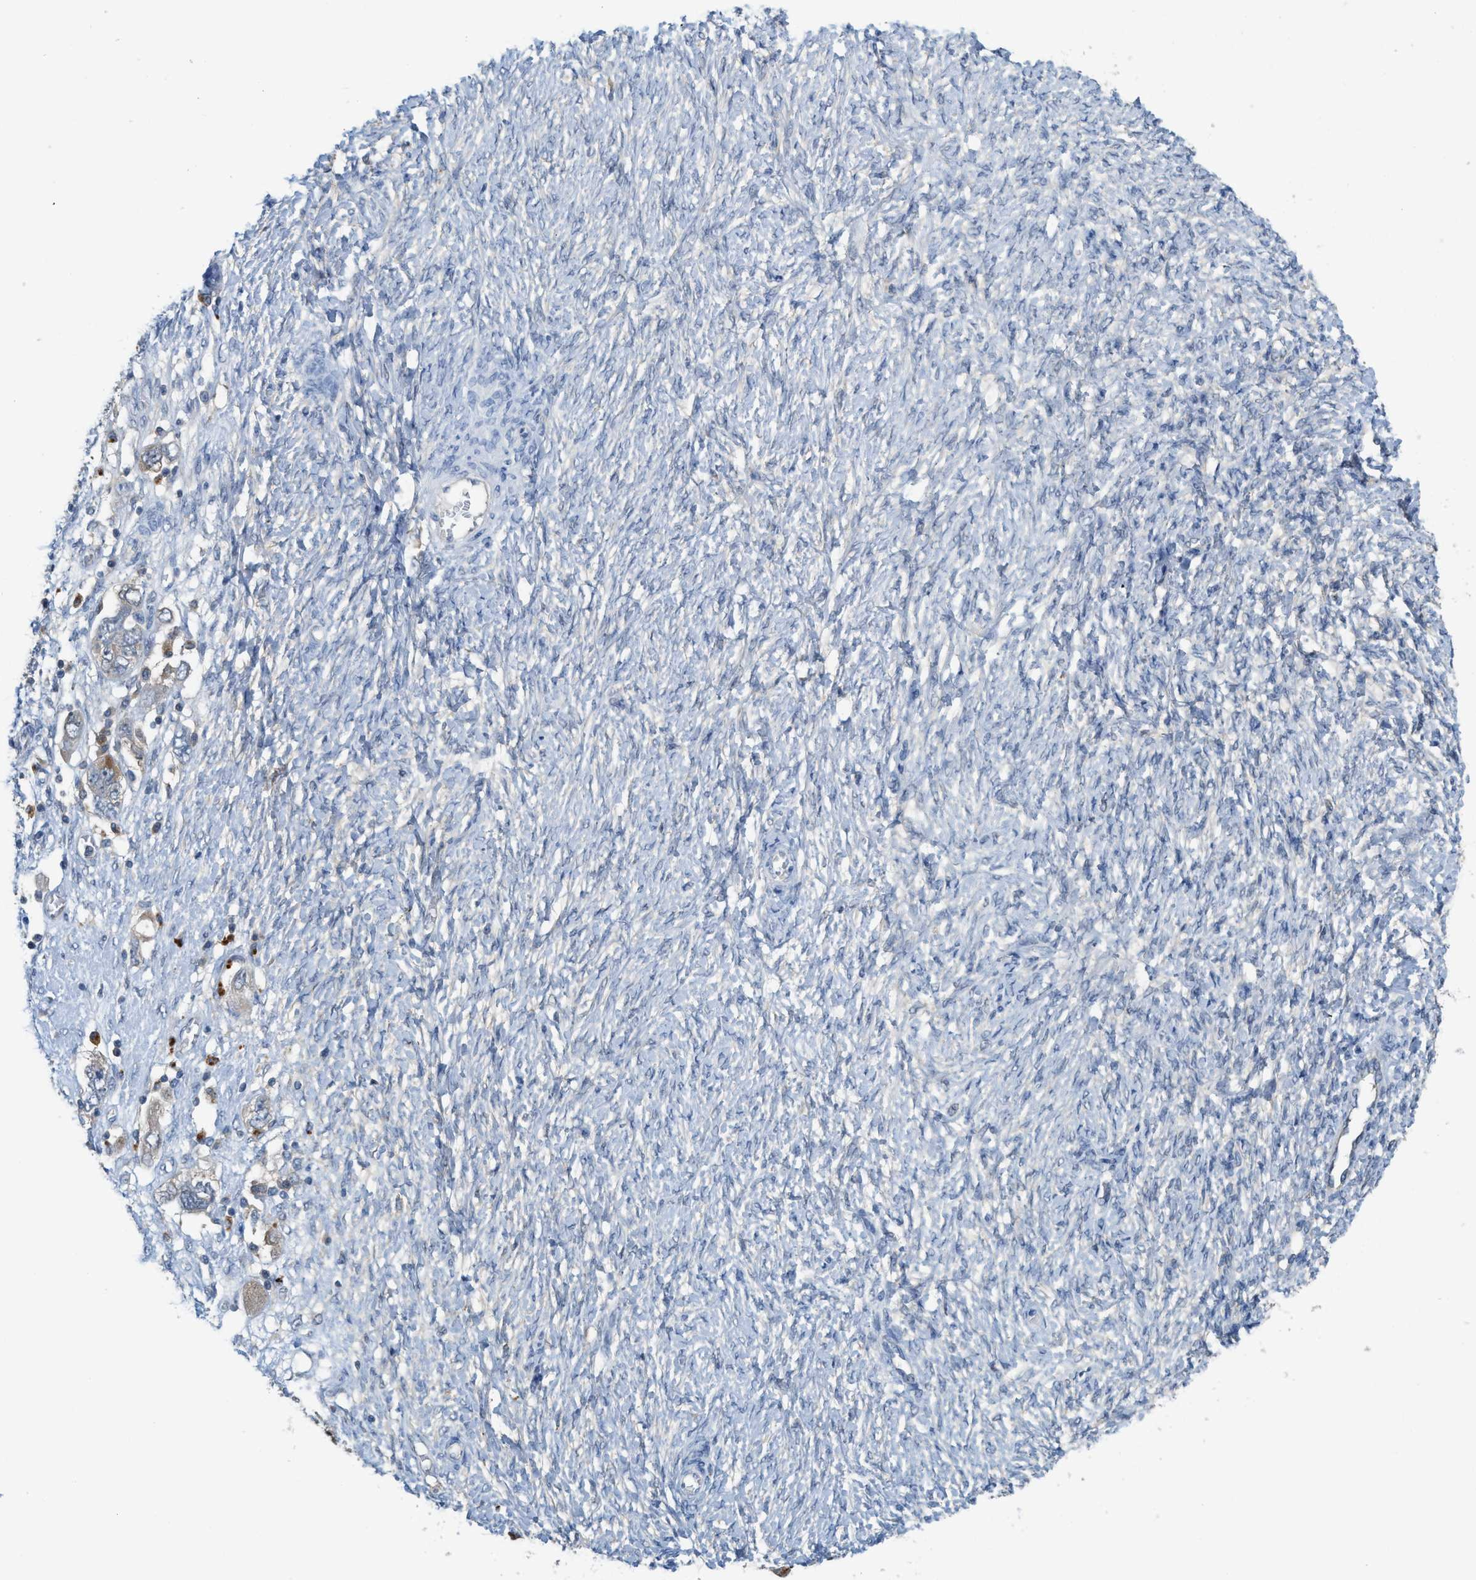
{"staining": {"intensity": "weak", "quantity": ">75%", "location": "cytoplasmic/membranous"}, "tissue": "ovarian cancer", "cell_type": "Tumor cells", "image_type": "cancer", "snomed": [{"axis": "morphology", "description": "Carcinoma, NOS"}, {"axis": "morphology", "description": "Cystadenocarcinoma, serous, NOS"}, {"axis": "topography", "description": "Ovary"}], "caption": "The image displays staining of ovarian cancer (carcinoma), revealing weak cytoplasmic/membranous protein positivity (brown color) within tumor cells. The staining is performed using DAB (3,3'-diaminobenzidine) brown chromogen to label protein expression. The nuclei are counter-stained blue using hematoxylin.", "gene": "CSTB", "patient": {"sex": "female", "age": 69}}